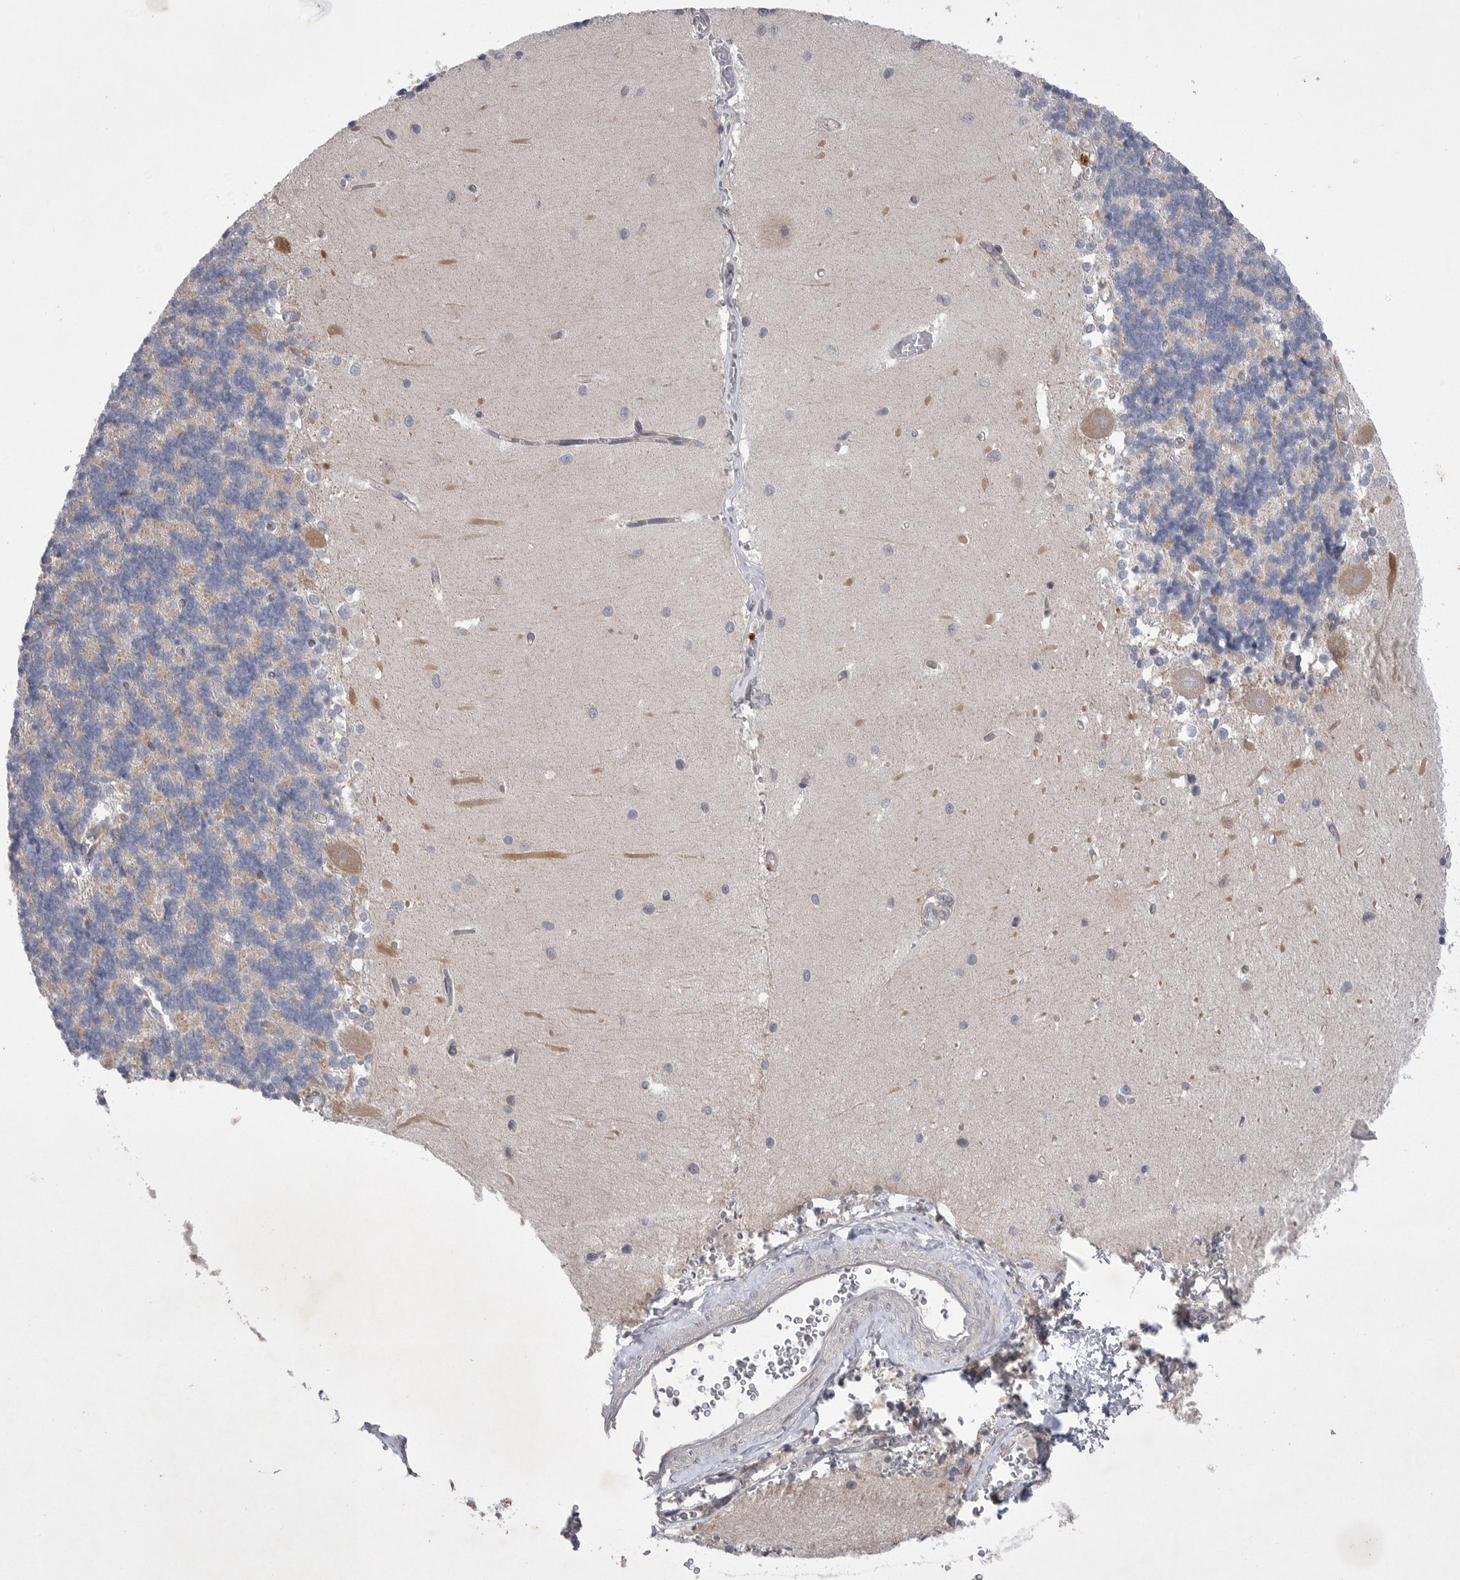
{"staining": {"intensity": "negative", "quantity": "none", "location": "none"}, "tissue": "cerebellum", "cell_type": "Cells in granular layer", "image_type": "normal", "snomed": [{"axis": "morphology", "description": "Normal tissue, NOS"}, {"axis": "topography", "description": "Cerebellum"}], "caption": "Micrograph shows no protein positivity in cells in granular layer of benign cerebellum.", "gene": "VAC14", "patient": {"sex": "male", "age": 37}}